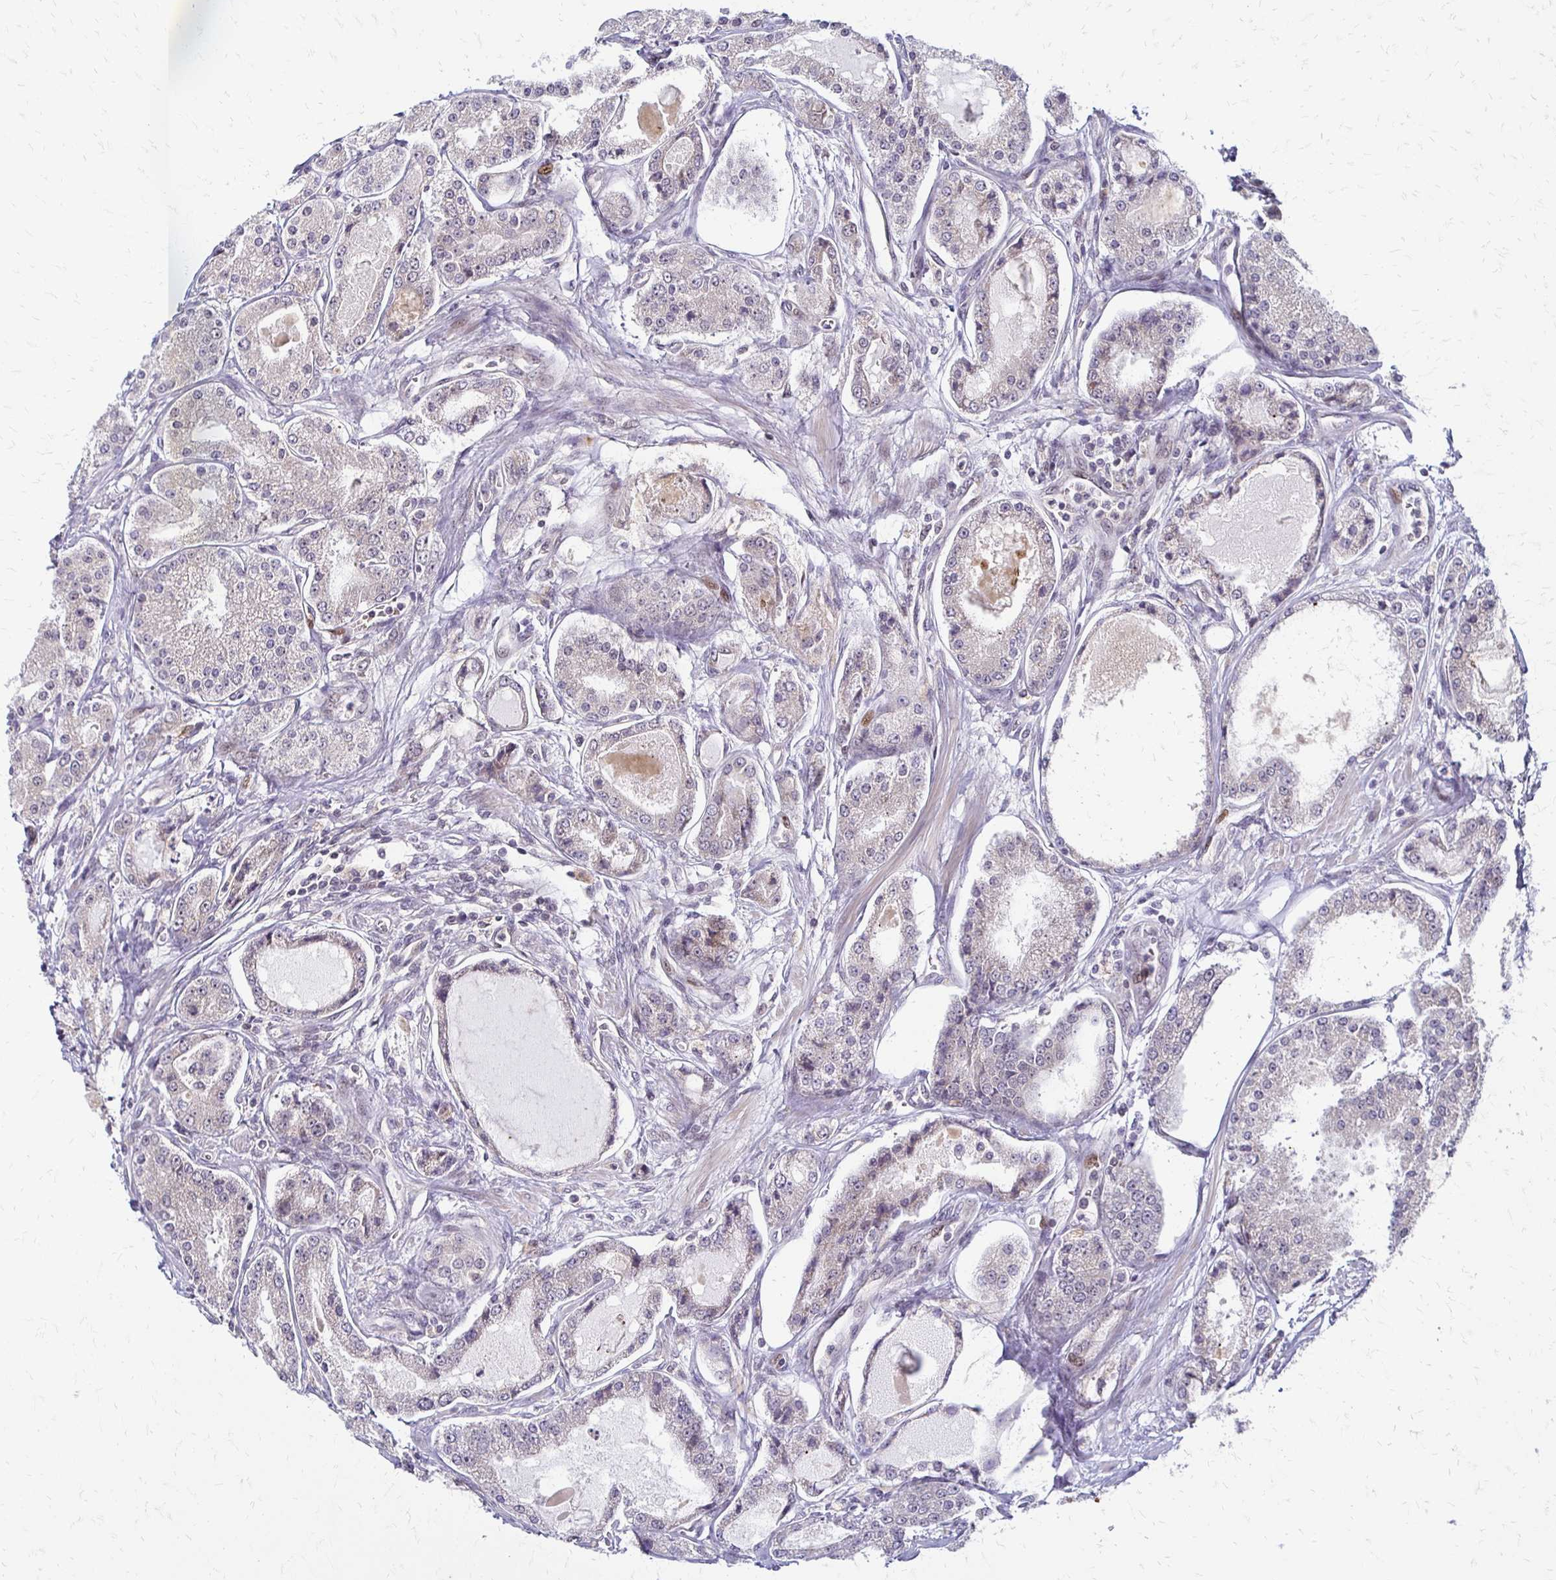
{"staining": {"intensity": "negative", "quantity": "none", "location": "none"}, "tissue": "prostate cancer", "cell_type": "Tumor cells", "image_type": "cancer", "snomed": [{"axis": "morphology", "description": "Adenocarcinoma, High grade"}, {"axis": "topography", "description": "Prostate"}], "caption": "Immunohistochemistry (IHC) of human prostate cancer demonstrates no staining in tumor cells.", "gene": "TRIR", "patient": {"sex": "male", "age": 66}}